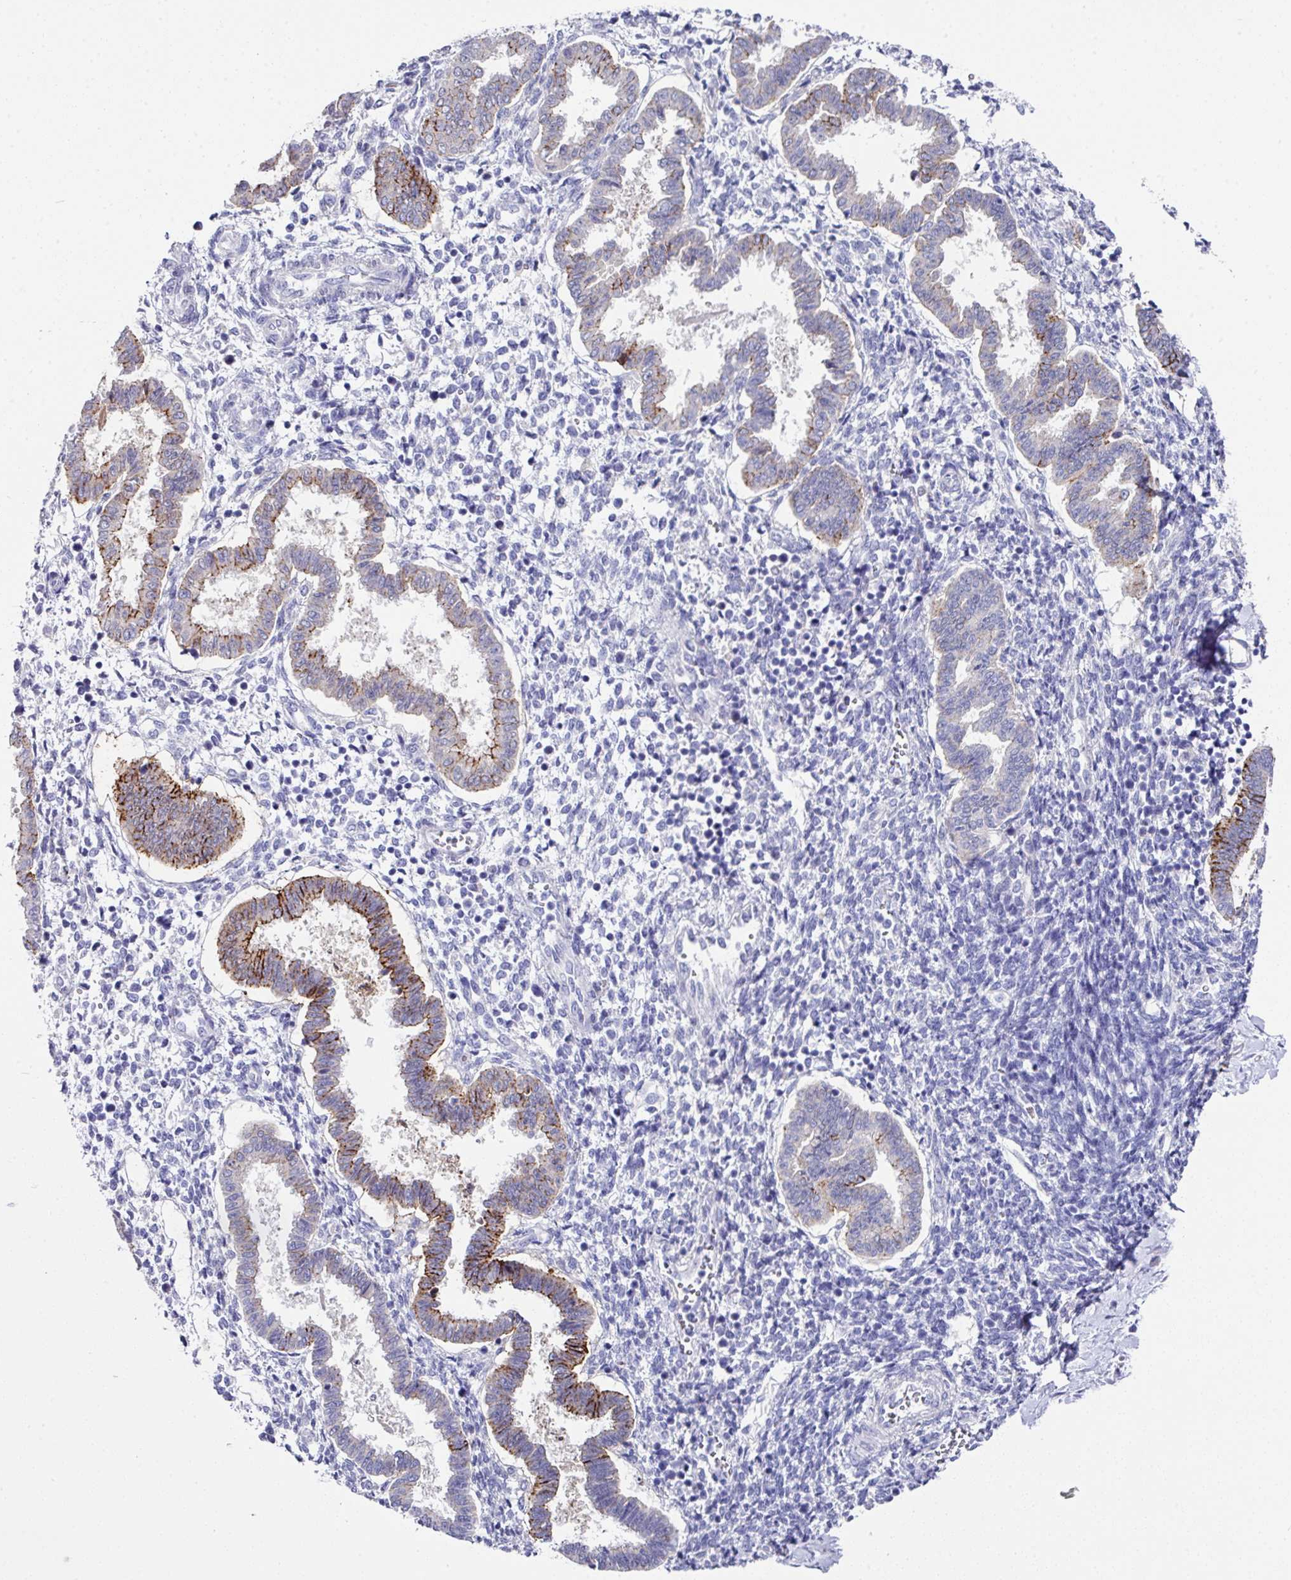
{"staining": {"intensity": "negative", "quantity": "none", "location": "none"}, "tissue": "endometrium", "cell_type": "Cells in endometrial stroma", "image_type": "normal", "snomed": [{"axis": "morphology", "description": "Normal tissue, NOS"}, {"axis": "topography", "description": "Endometrium"}], "caption": "Micrograph shows no significant protein expression in cells in endometrial stroma of normal endometrium. The staining was performed using DAB to visualize the protein expression in brown, while the nuclei were stained in blue with hematoxylin (Magnification: 20x).", "gene": "CLDN1", "patient": {"sex": "female", "age": 24}}